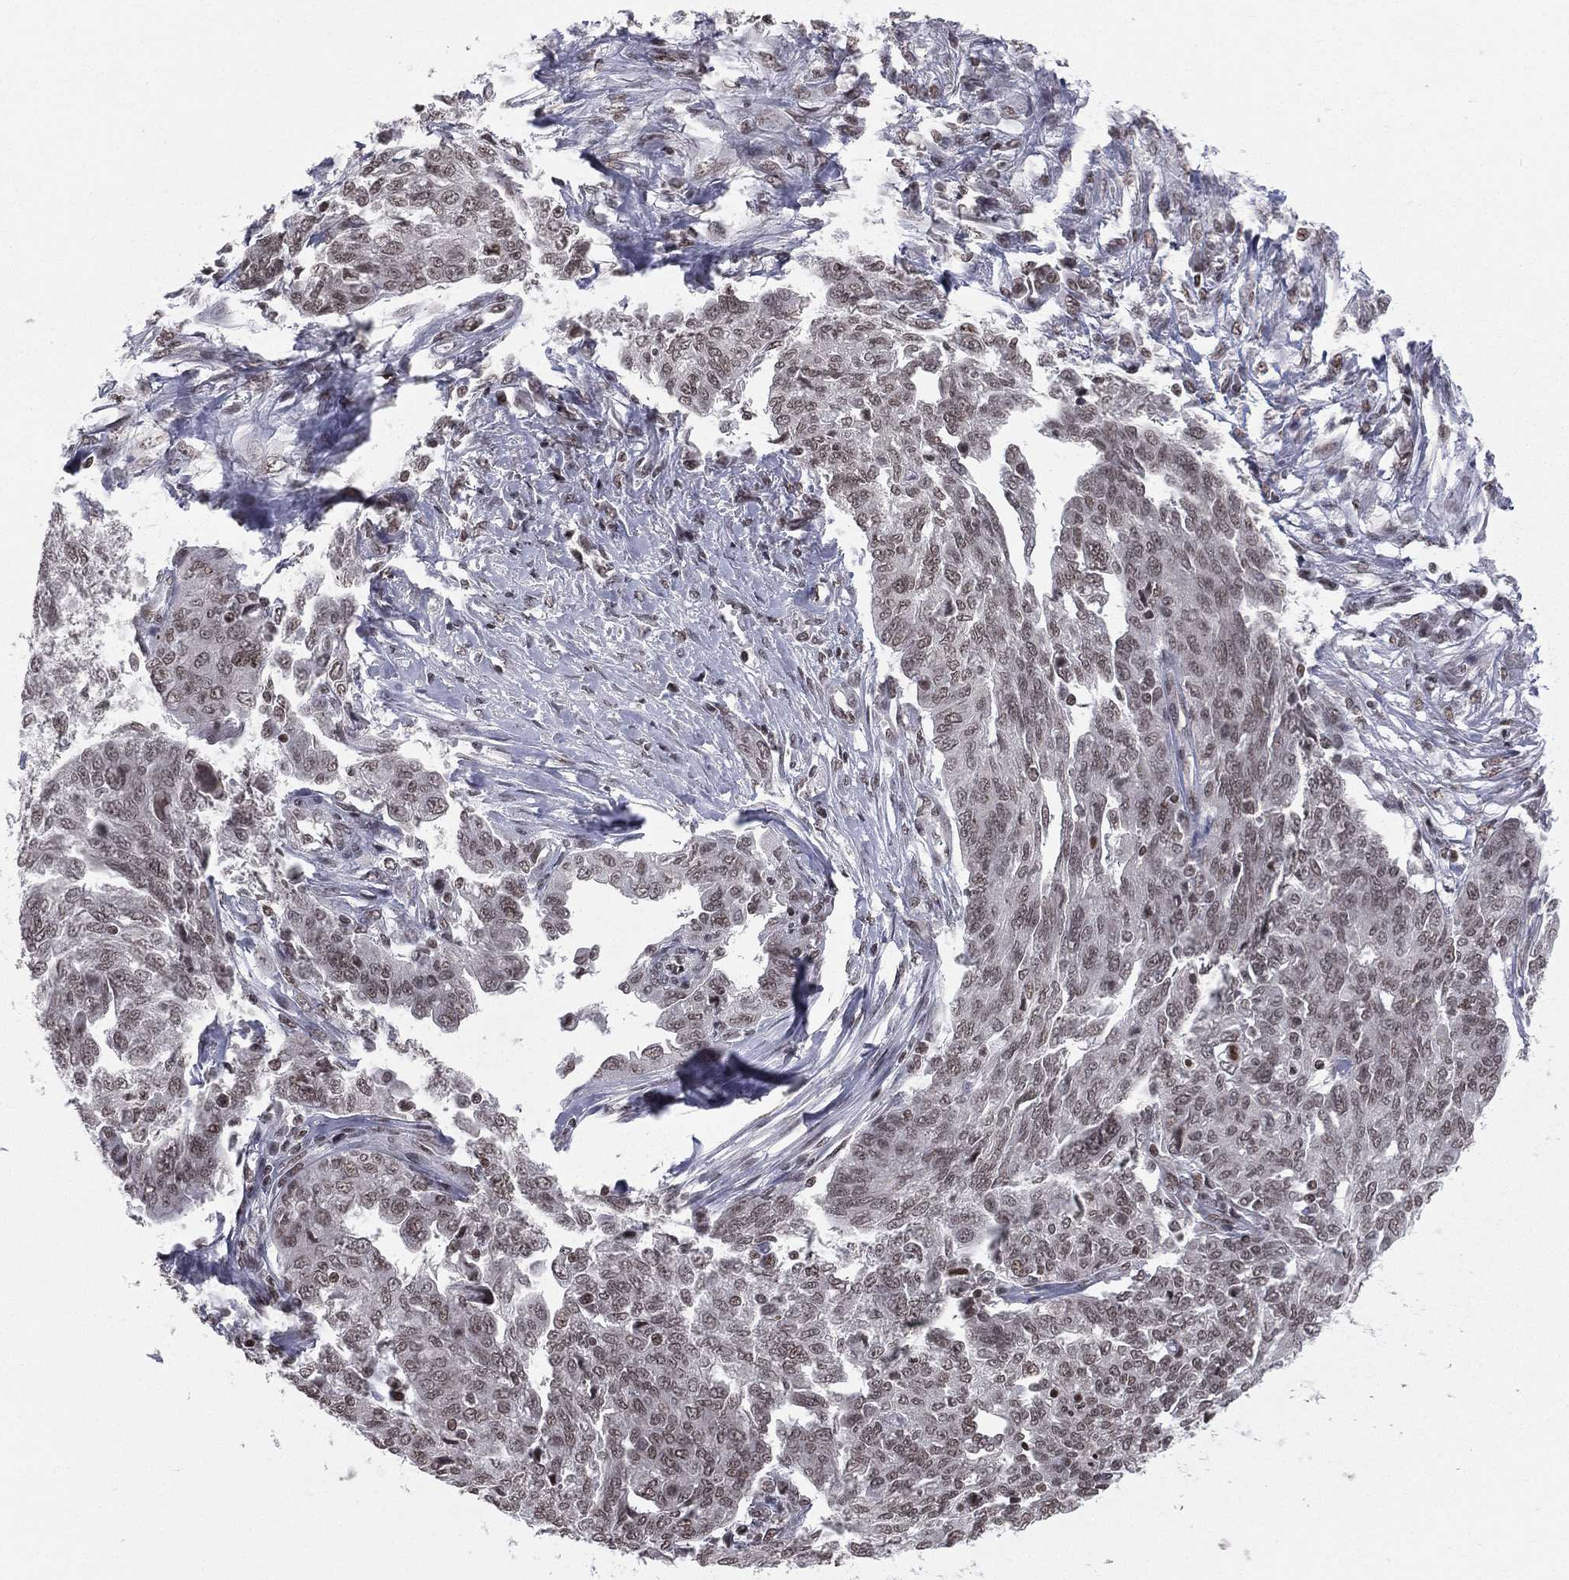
{"staining": {"intensity": "weak", "quantity": "25%-75%", "location": "nuclear"}, "tissue": "ovarian cancer", "cell_type": "Tumor cells", "image_type": "cancer", "snomed": [{"axis": "morphology", "description": "Cystadenocarcinoma, serous, NOS"}, {"axis": "topography", "description": "Ovary"}], "caption": "Serous cystadenocarcinoma (ovarian) stained for a protein shows weak nuclear positivity in tumor cells.", "gene": "RFX7", "patient": {"sex": "female", "age": 67}}